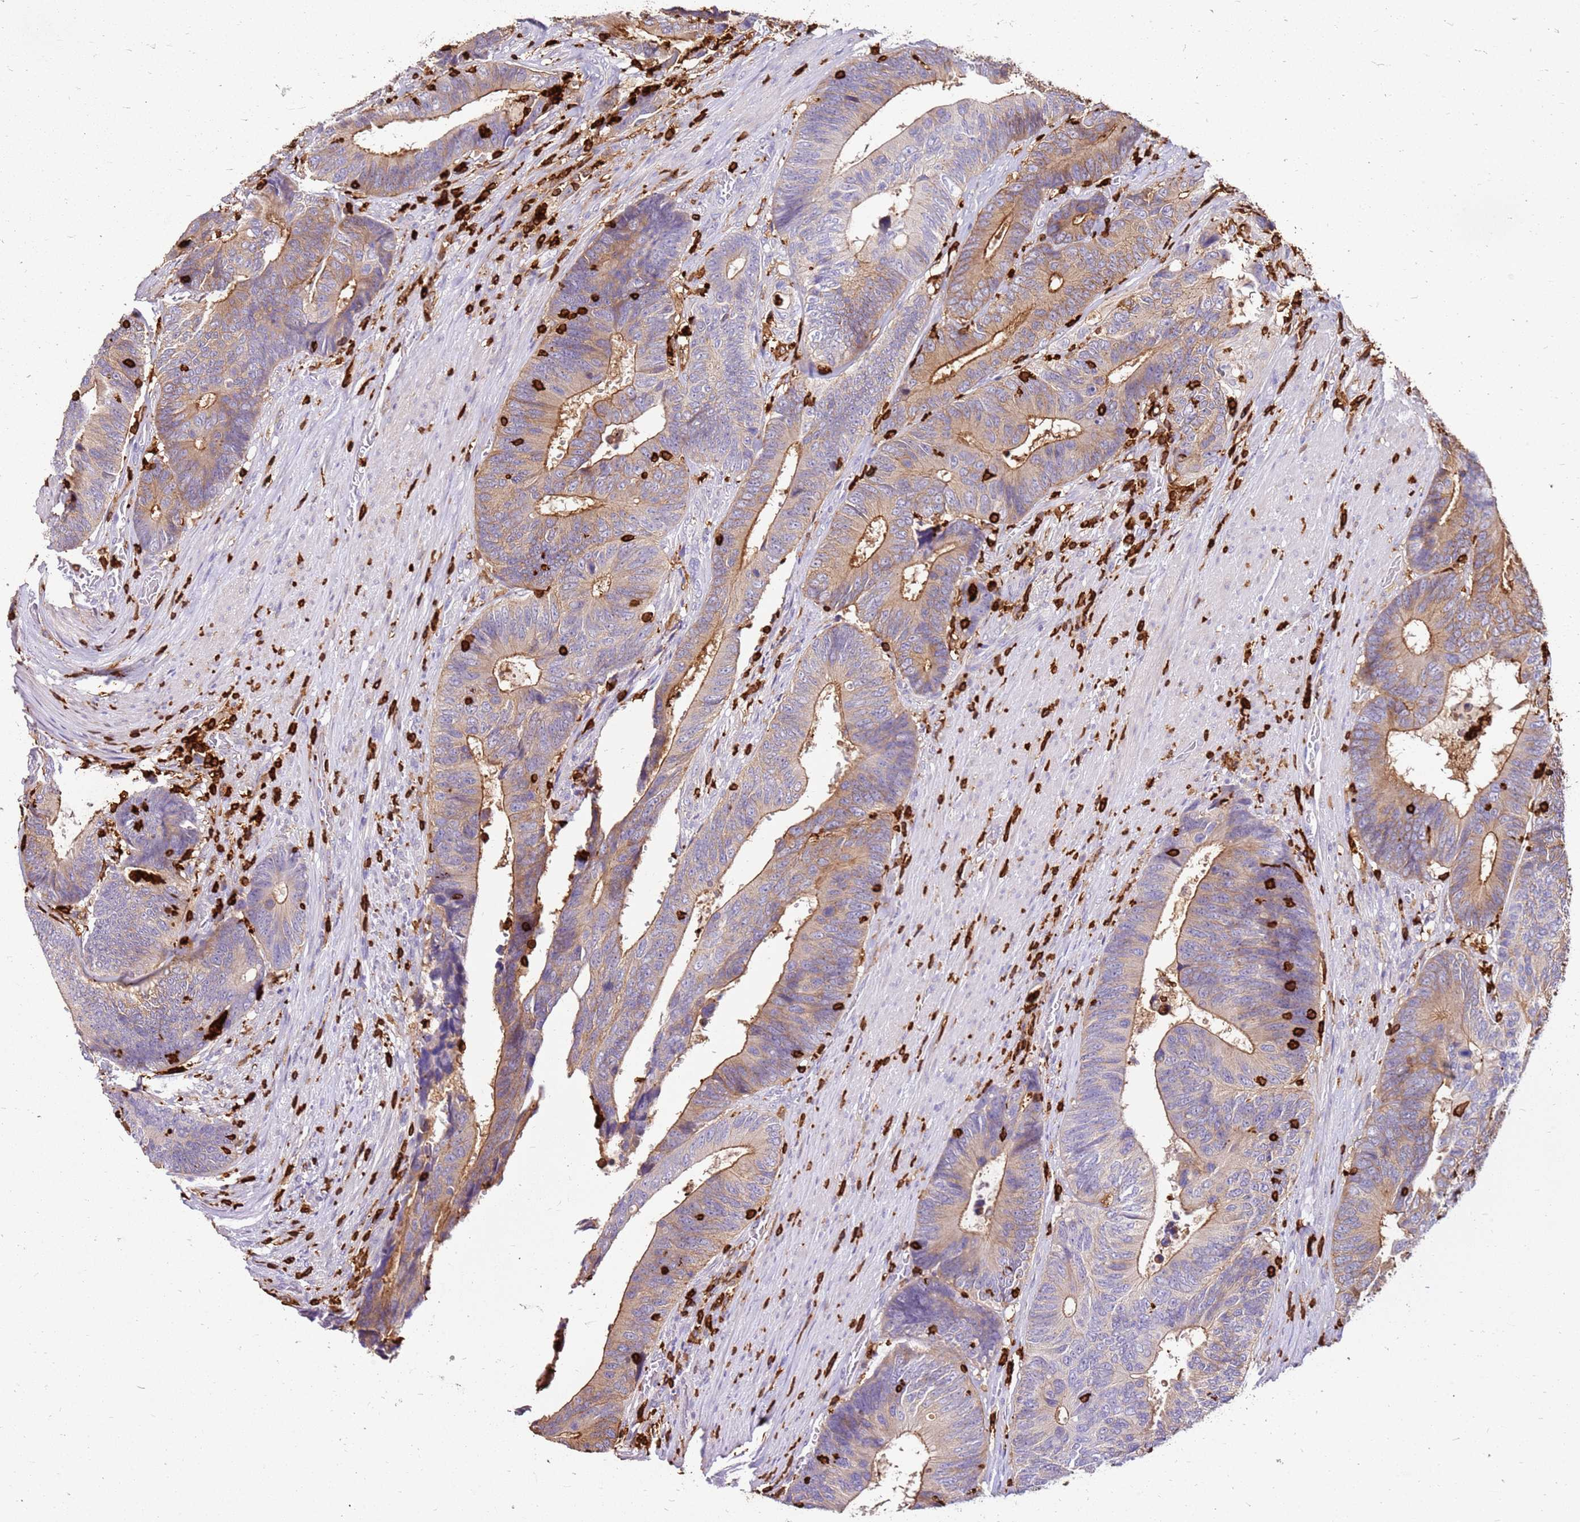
{"staining": {"intensity": "moderate", "quantity": ">75%", "location": "cytoplasmic/membranous"}, "tissue": "colorectal cancer", "cell_type": "Tumor cells", "image_type": "cancer", "snomed": [{"axis": "morphology", "description": "Adenocarcinoma, NOS"}, {"axis": "topography", "description": "Colon"}], "caption": "Tumor cells reveal moderate cytoplasmic/membranous expression in about >75% of cells in colorectal cancer. The protein of interest is stained brown, and the nuclei are stained in blue (DAB IHC with brightfield microscopy, high magnification).", "gene": "CORO1A", "patient": {"sex": "male", "age": 87}}